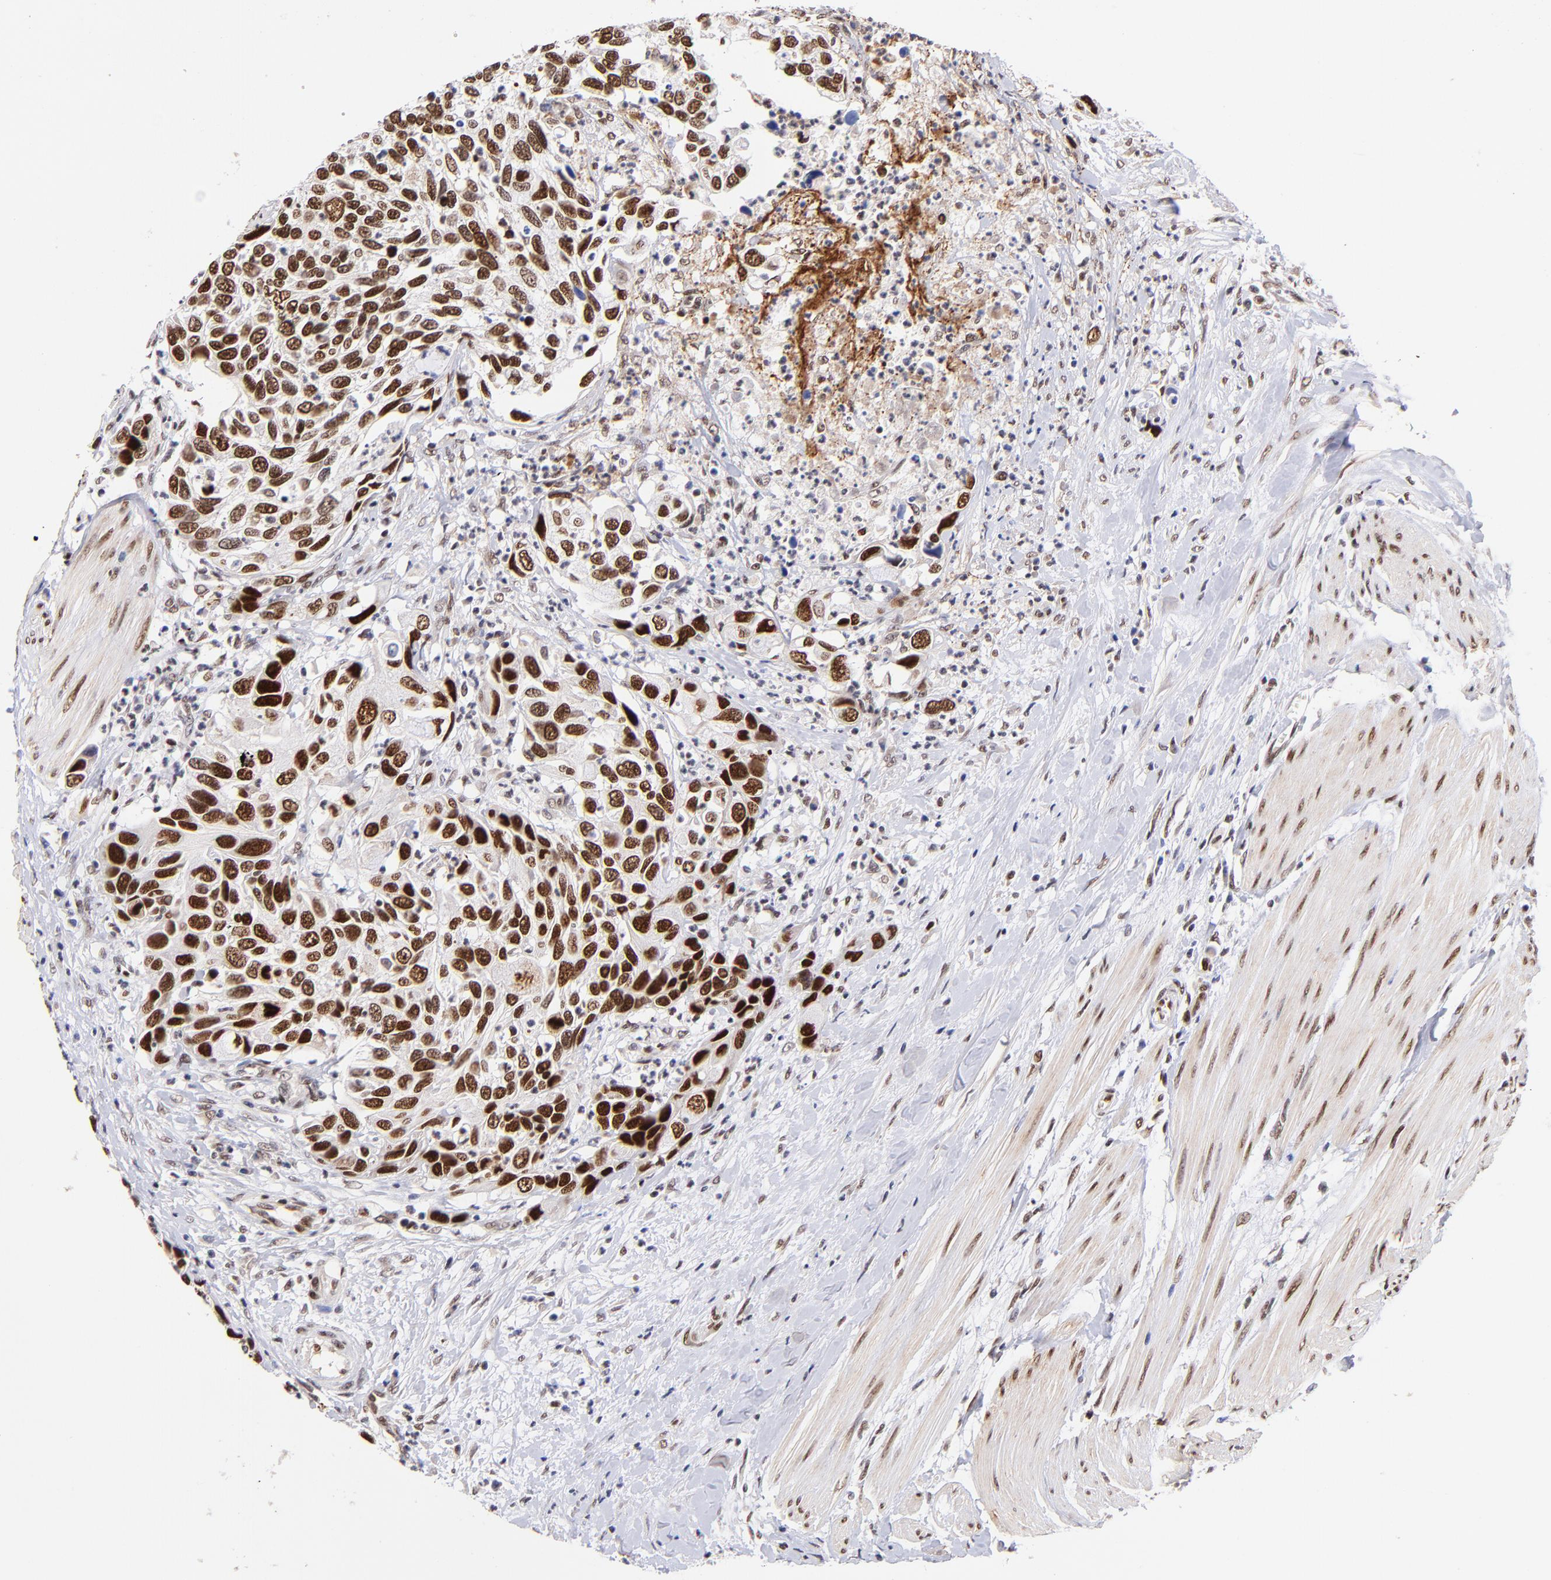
{"staining": {"intensity": "strong", "quantity": ">75%", "location": "nuclear"}, "tissue": "urothelial cancer", "cell_type": "Tumor cells", "image_type": "cancer", "snomed": [{"axis": "morphology", "description": "Urothelial carcinoma, High grade"}, {"axis": "topography", "description": "Urinary bladder"}], "caption": "Brown immunohistochemical staining in human urothelial cancer displays strong nuclear expression in approximately >75% of tumor cells.", "gene": "MIDEAS", "patient": {"sex": "male", "age": 66}}